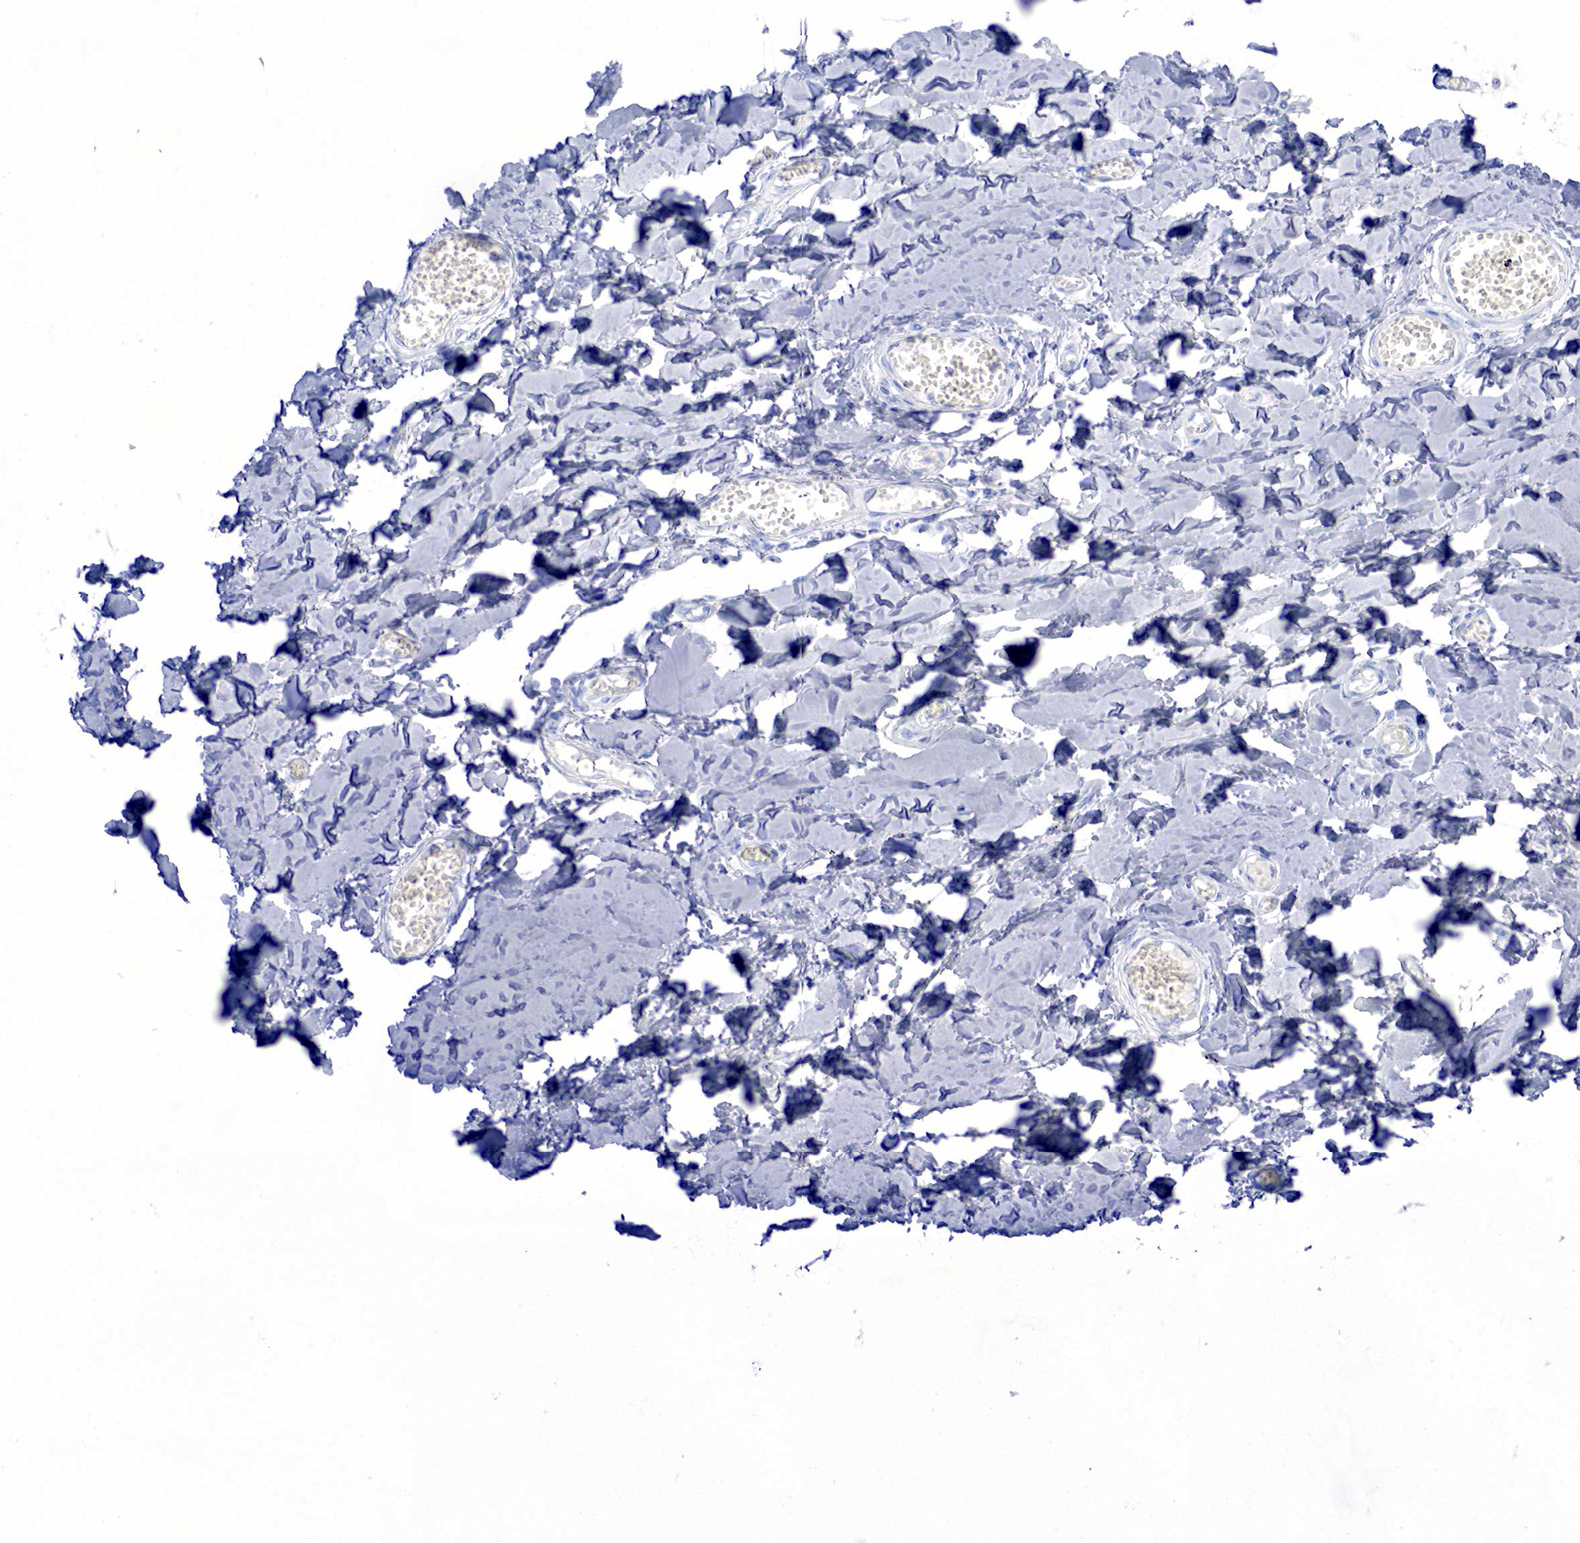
{"staining": {"intensity": "moderate", "quantity": ">75%", "location": "cytoplasmic/membranous"}, "tissue": "adipose tissue", "cell_type": "Adipocytes", "image_type": "normal", "snomed": [{"axis": "morphology", "description": "Normal tissue, NOS"}, {"axis": "morphology", "description": "Sarcoma, NOS"}, {"axis": "topography", "description": "Skin"}, {"axis": "topography", "description": "Soft tissue"}], "caption": "Protein analysis of unremarkable adipose tissue demonstrates moderate cytoplasmic/membranous positivity in approximately >75% of adipocytes.", "gene": "CHGA", "patient": {"sex": "female", "age": 51}}